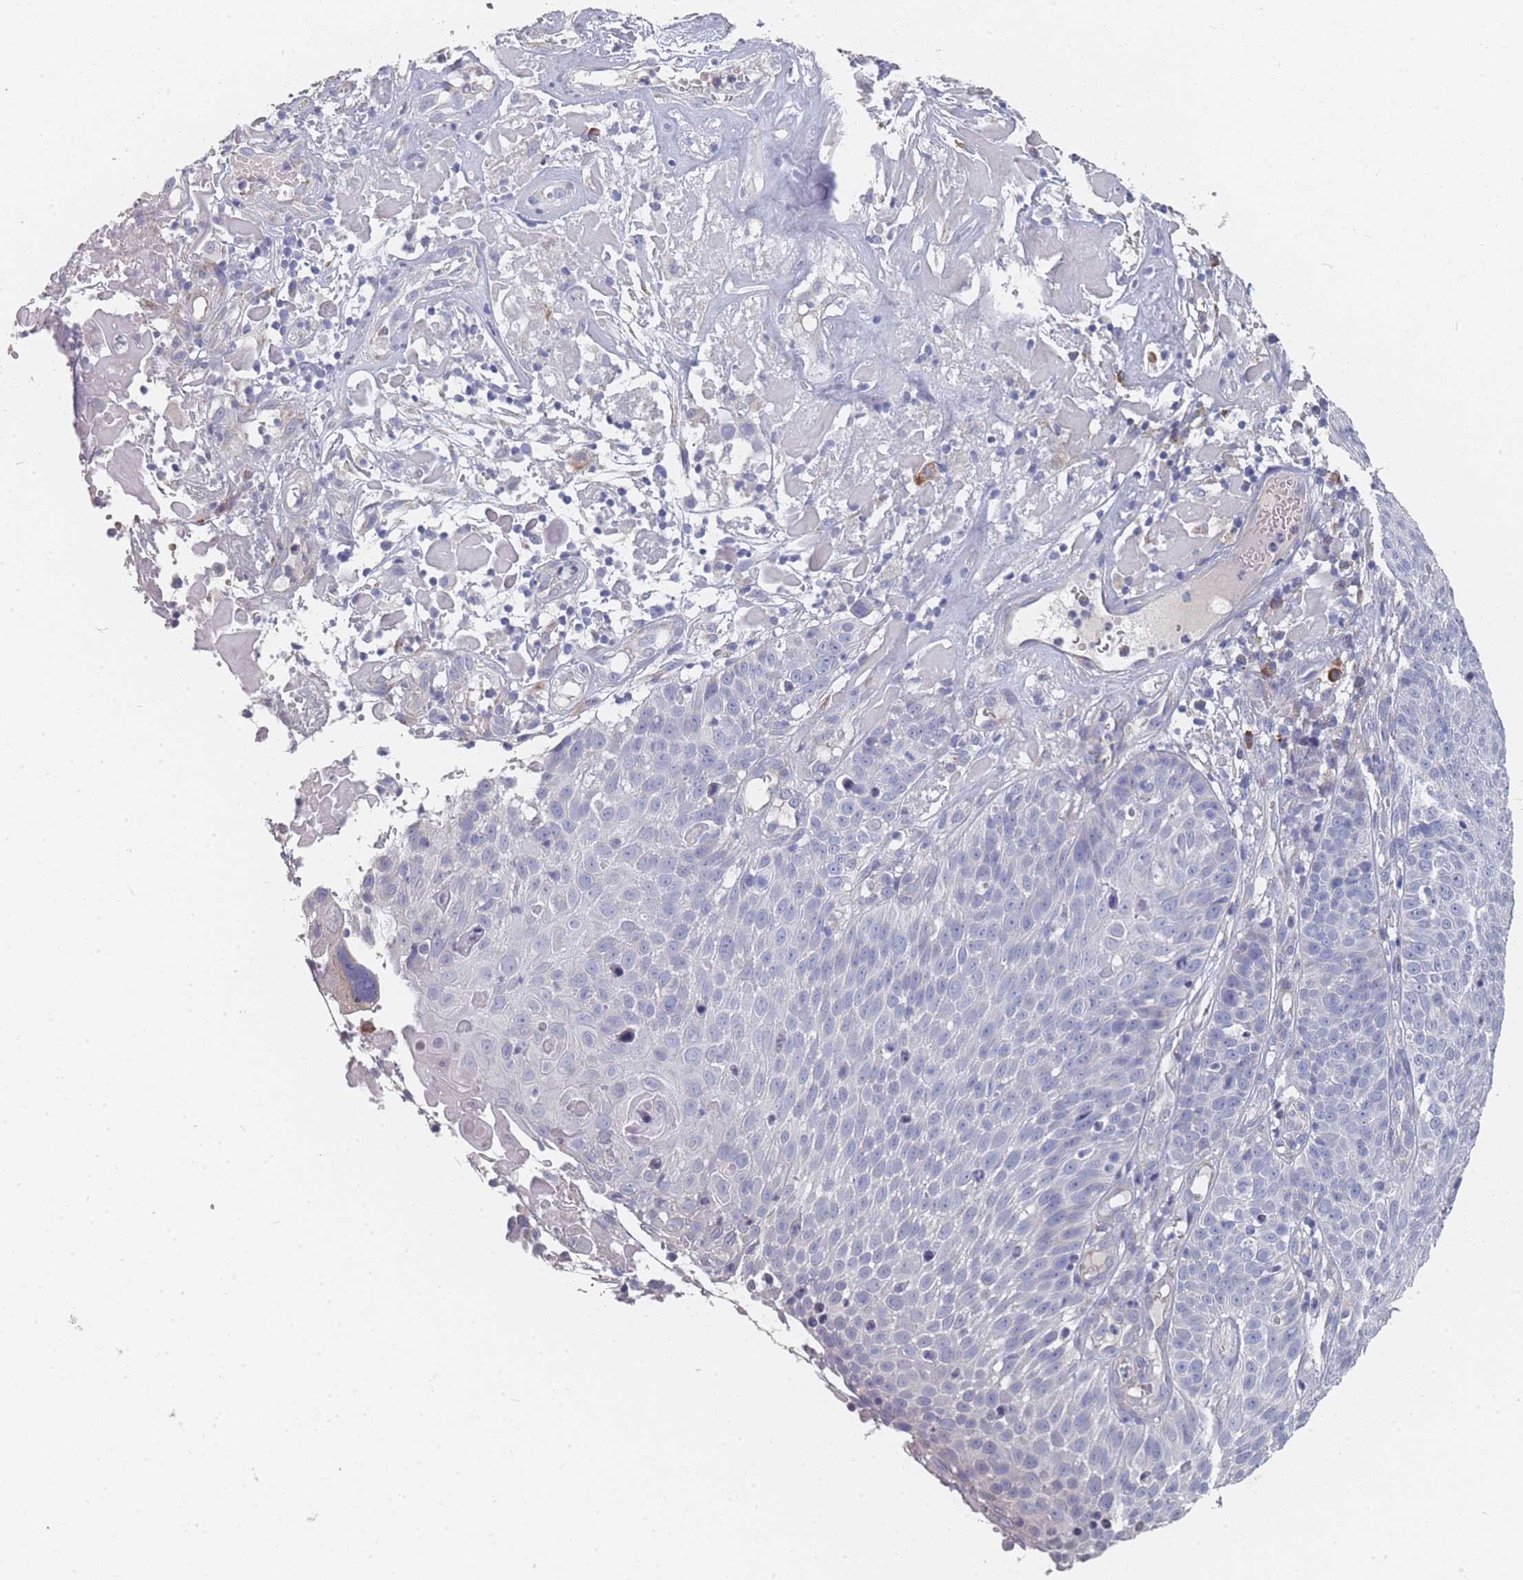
{"staining": {"intensity": "negative", "quantity": "none", "location": "none"}, "tissue": "cervical cancer", "cell_type": "Tumor cells", "image_type": "cancer", "snomed": [{"axis": "morphology", "description": "Squamous cell carcinoma, NOS"}, {"axis": "topography", "description": "Cervix"}], "caption": "This micrograph is of cervical cancer (squamous cell carcinoma) stained with IHC to label a protein in brown with the nuclei are counter-stained blue. There is no staining in tumor cells.", "gene": "SLC35E4", "patient": {"sex": "female", "age": 74}}